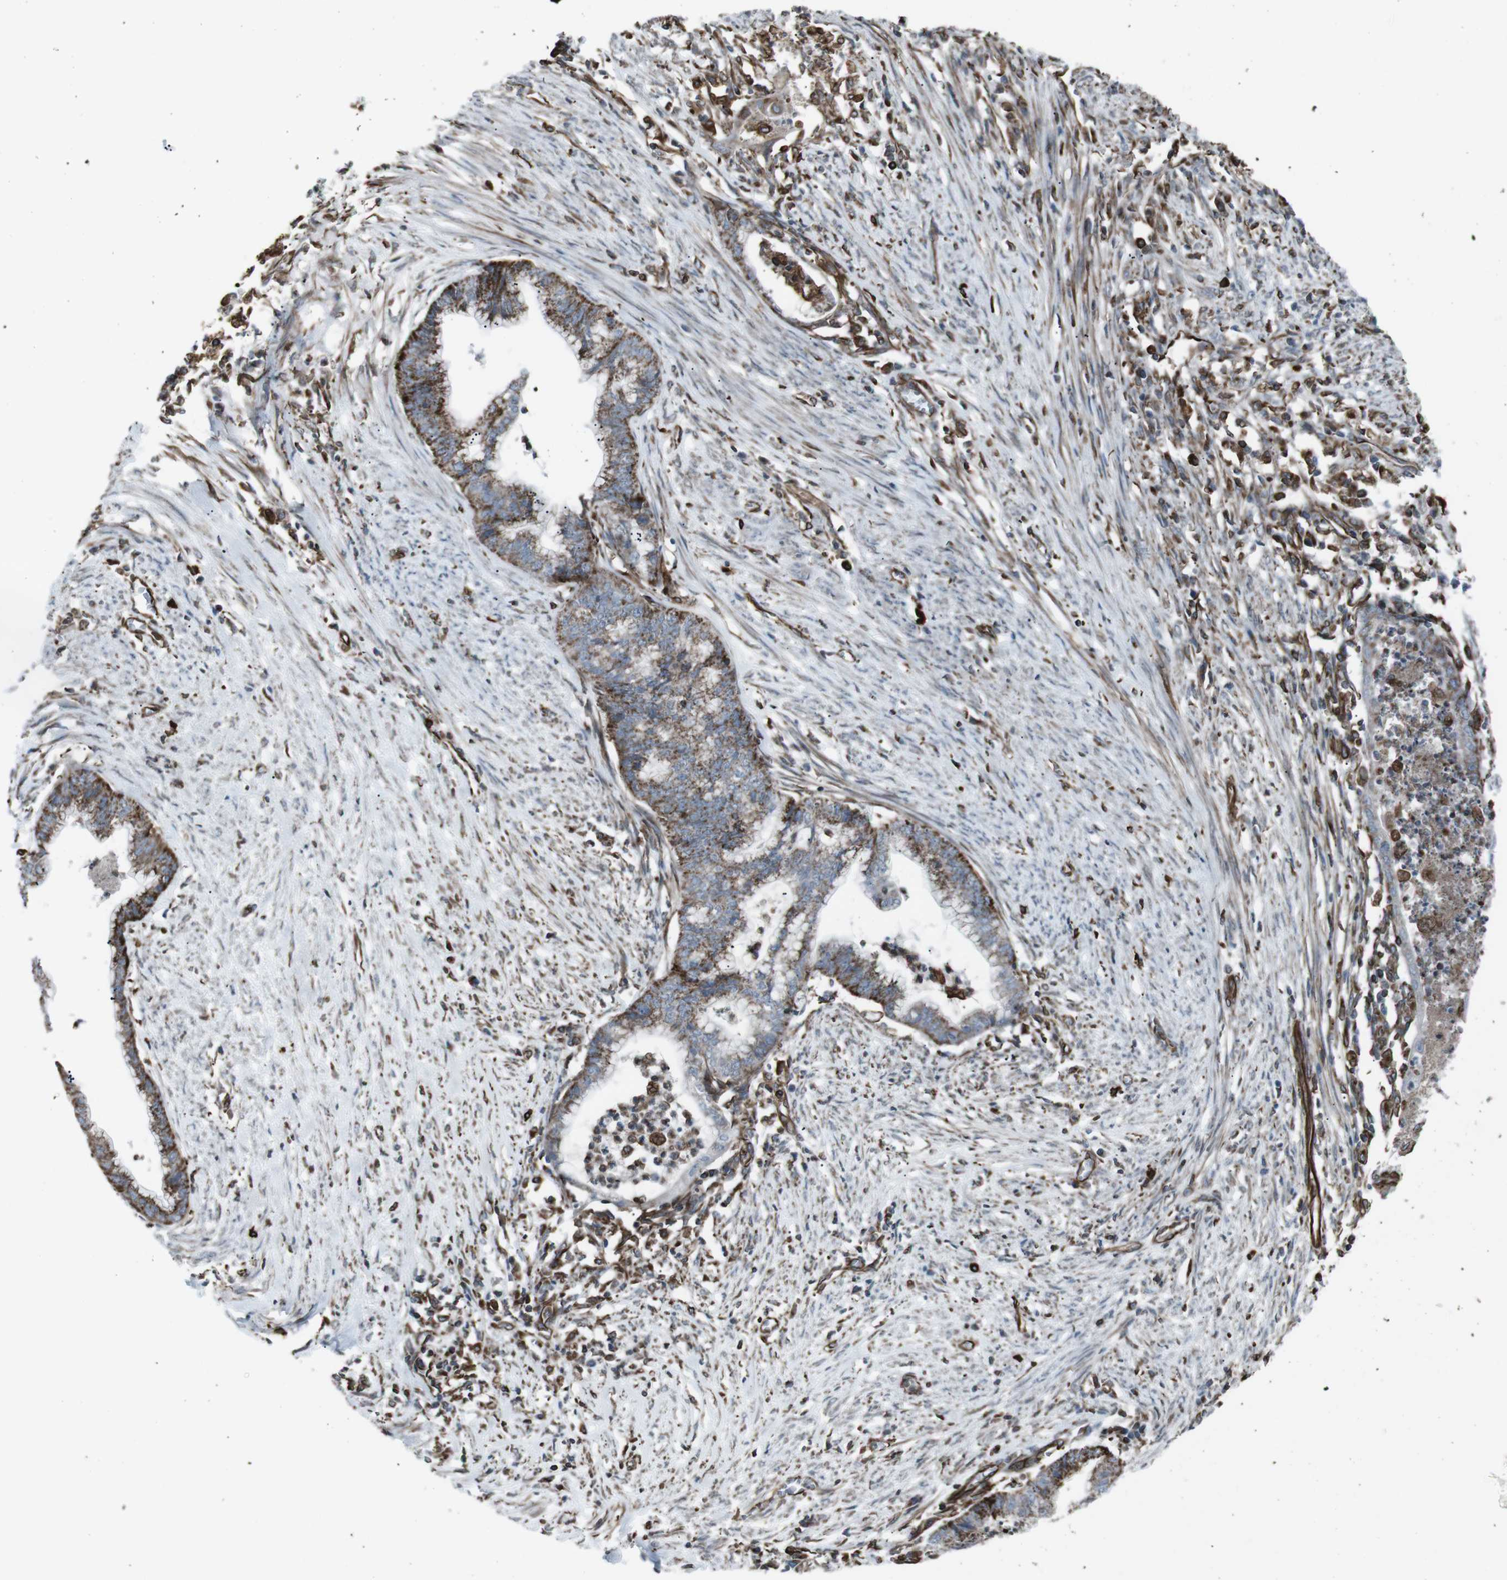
{"staining": {"intensity": "strong", "quantity": ">75%", "location": "cytoplasmic/membranous"}, "tissue": "endometrial cancer", "cell_type": "Tumor cells", "image_type": "cancer", "snomed": [{"axis": "morphology", "description": "Necrosis, NOS"}, {"axis": "morphology", "description": "Adenocarcinoma, NOS"}, {"axis": "topography", "description": "Endometrium"}], "caption": "Protein expression analysis of human endometrial cancer (adenocarcinoma) reveals strong cytoplasmic/membranous positivity in approximately >75% of tumor cells.", "gene": "TMEM141", "patient": {"sex": "female", "age": 79}}